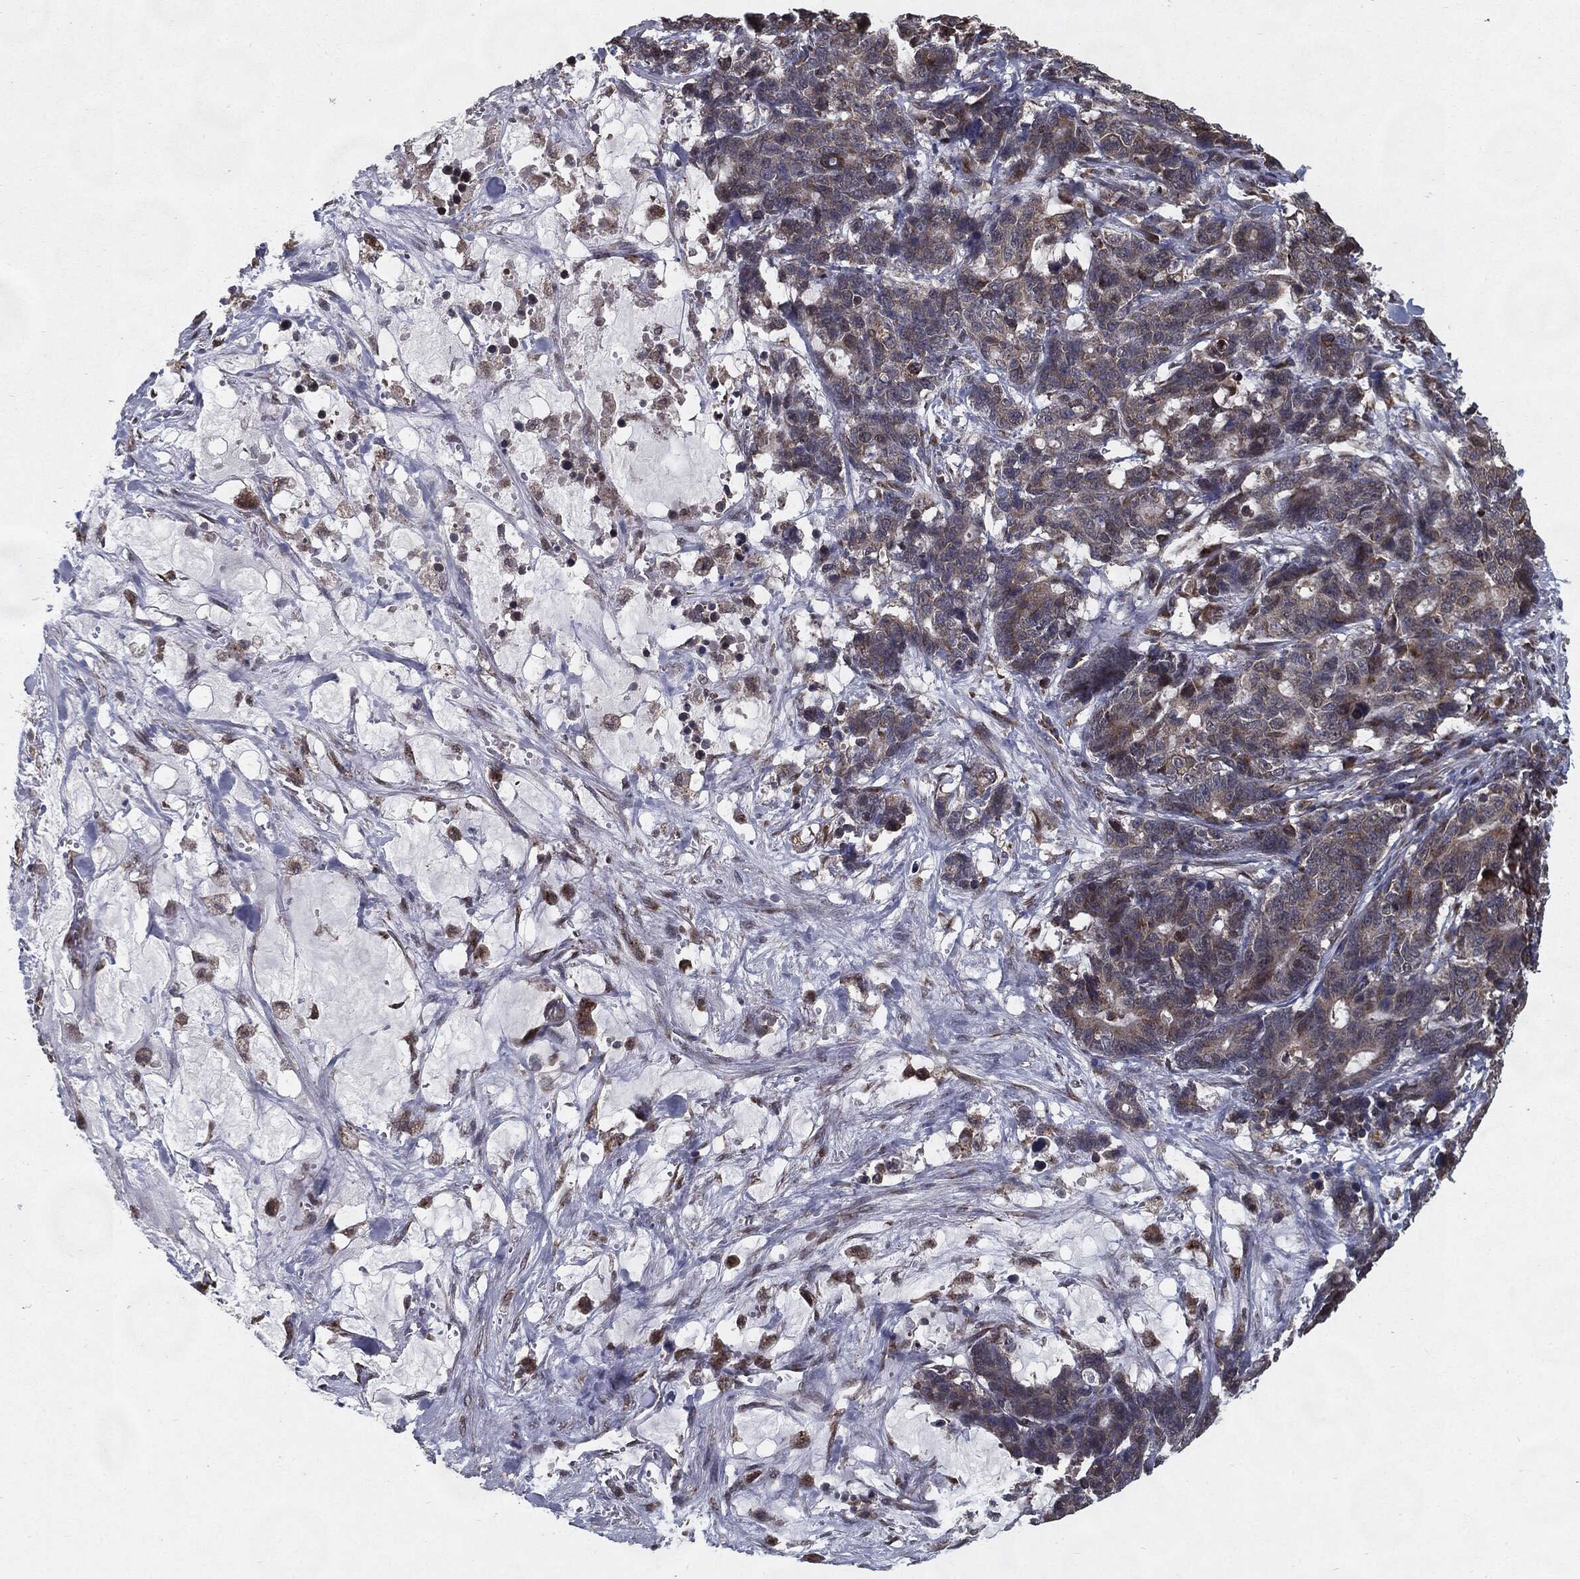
{"staining": {"intensity": "moderate", "quantity": "25%-75%", "location": "cytoplasmic/membranous"}, "tissue": "stomach cancer", "cell_type": "Tumor cells", "image_type": "cancer", "snomed": [{"axis": "morphology", "description": "Normal tissue, NOS"}, {"axis": "morphology", "description": "Adenocarcinoma, NOS"}, {"axis": "topography", "description": "Stomach"}], "caption": "Human stomach cancer stained for a protein (brown) reveals moderate cytoplasmic/membranous positive positivity in approximately 25%-75% of tumor cells.", "gene": "HDAC5", "patient": {"sex": "female", "age": 64}}